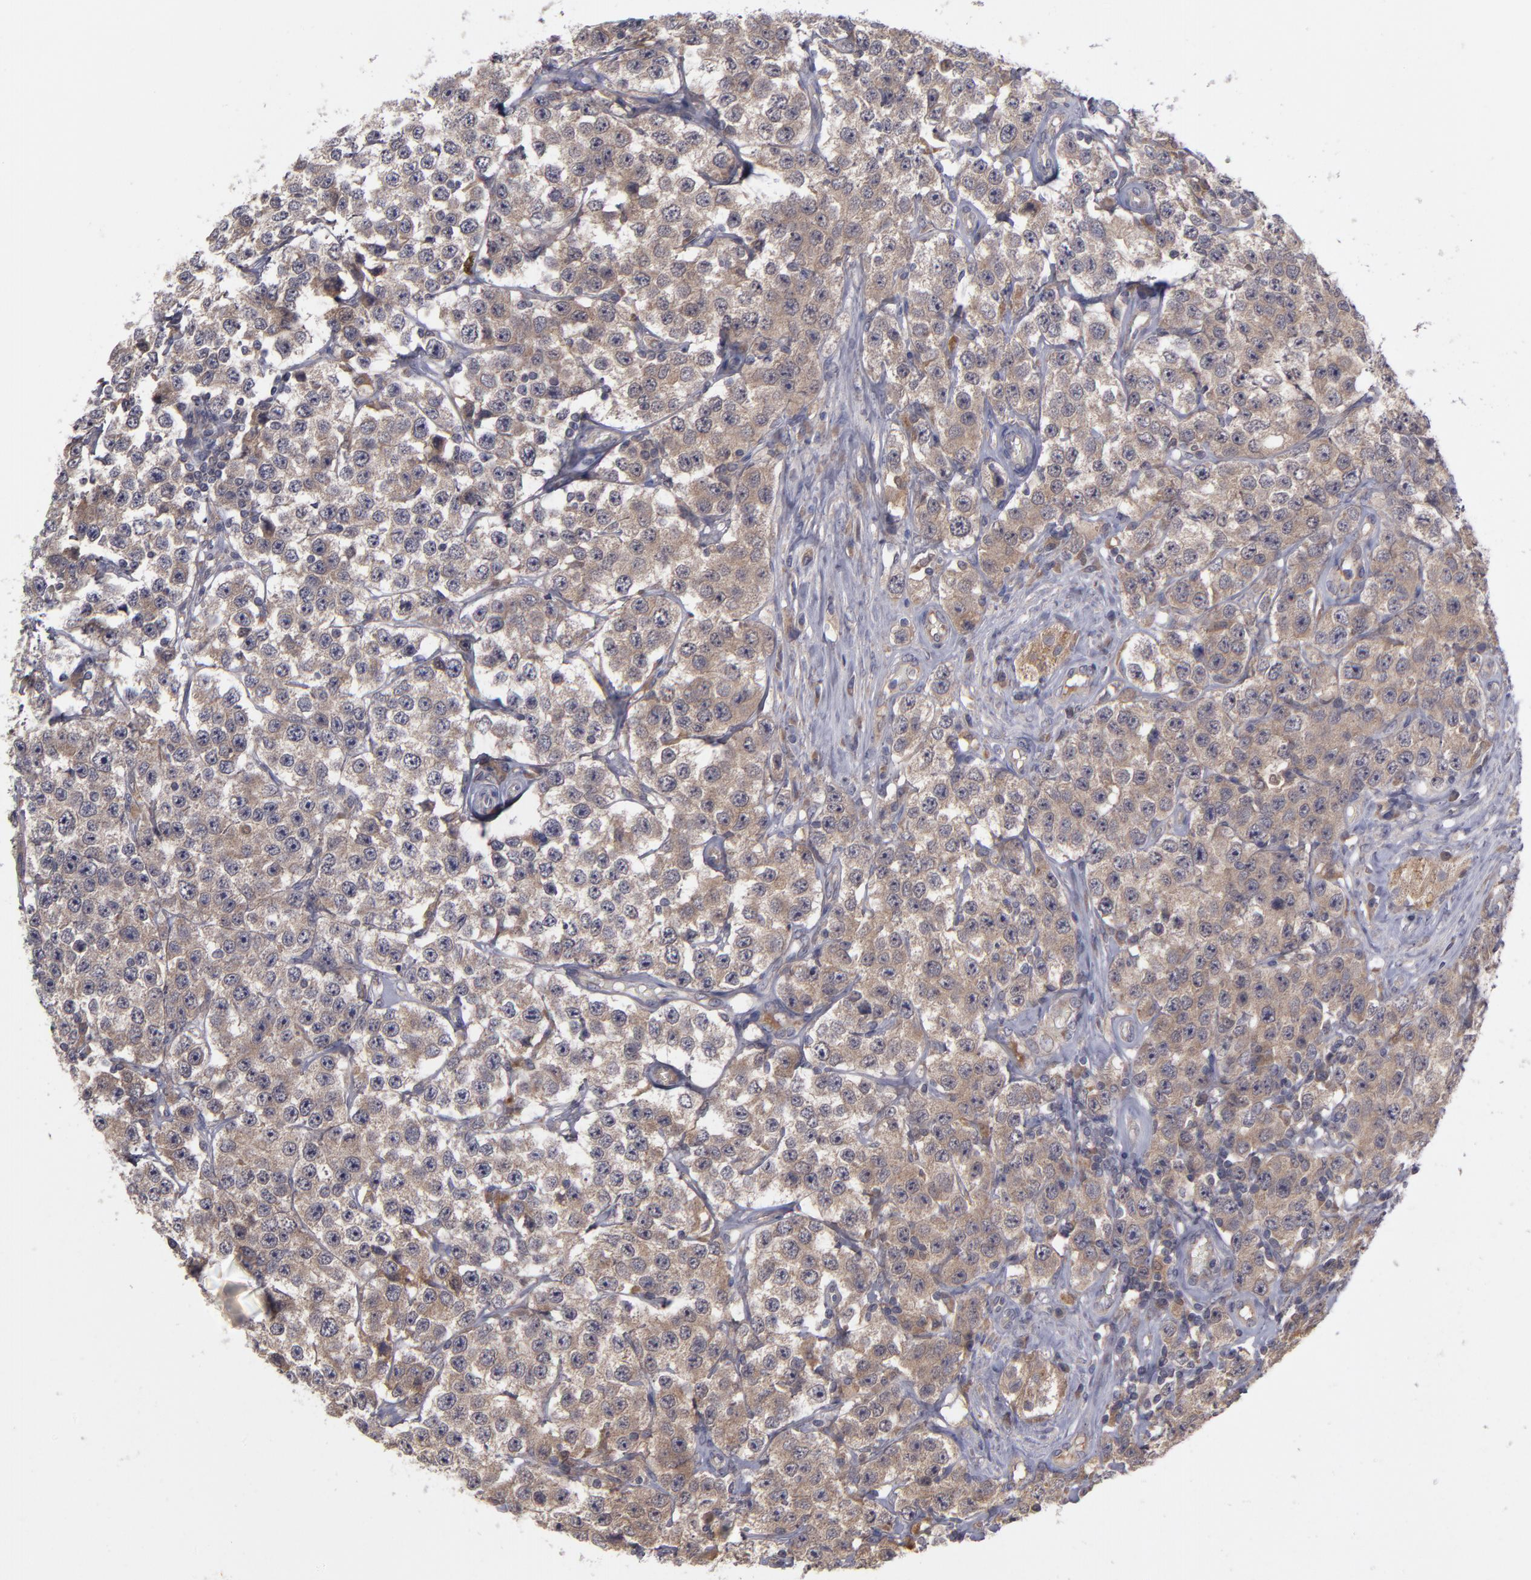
{"staining": {"intensity": "moderate", "quantity": ">75%", "location": "cytoplasmic/membranous"}, "tissue": "testis cancer", "cell_type": "Tumor cells", "image_type": "cancer", "snomed": [{"axis": "morphology", "description": "Seminoma, NOS"}, {"axis": "topography", "description": "Testis"}], "caption": "A high-resolution image shows immunohistochemistry (IHC) staining of testis cancer, which exhibits moderate cytoplasmic/membranous positivity in approximately >75% of tumor cells. (DAB = brown stain, brightfield microscopy at high magnification).", "gene": "MMP11", "patient": {"sex": "male", "age": 52}}